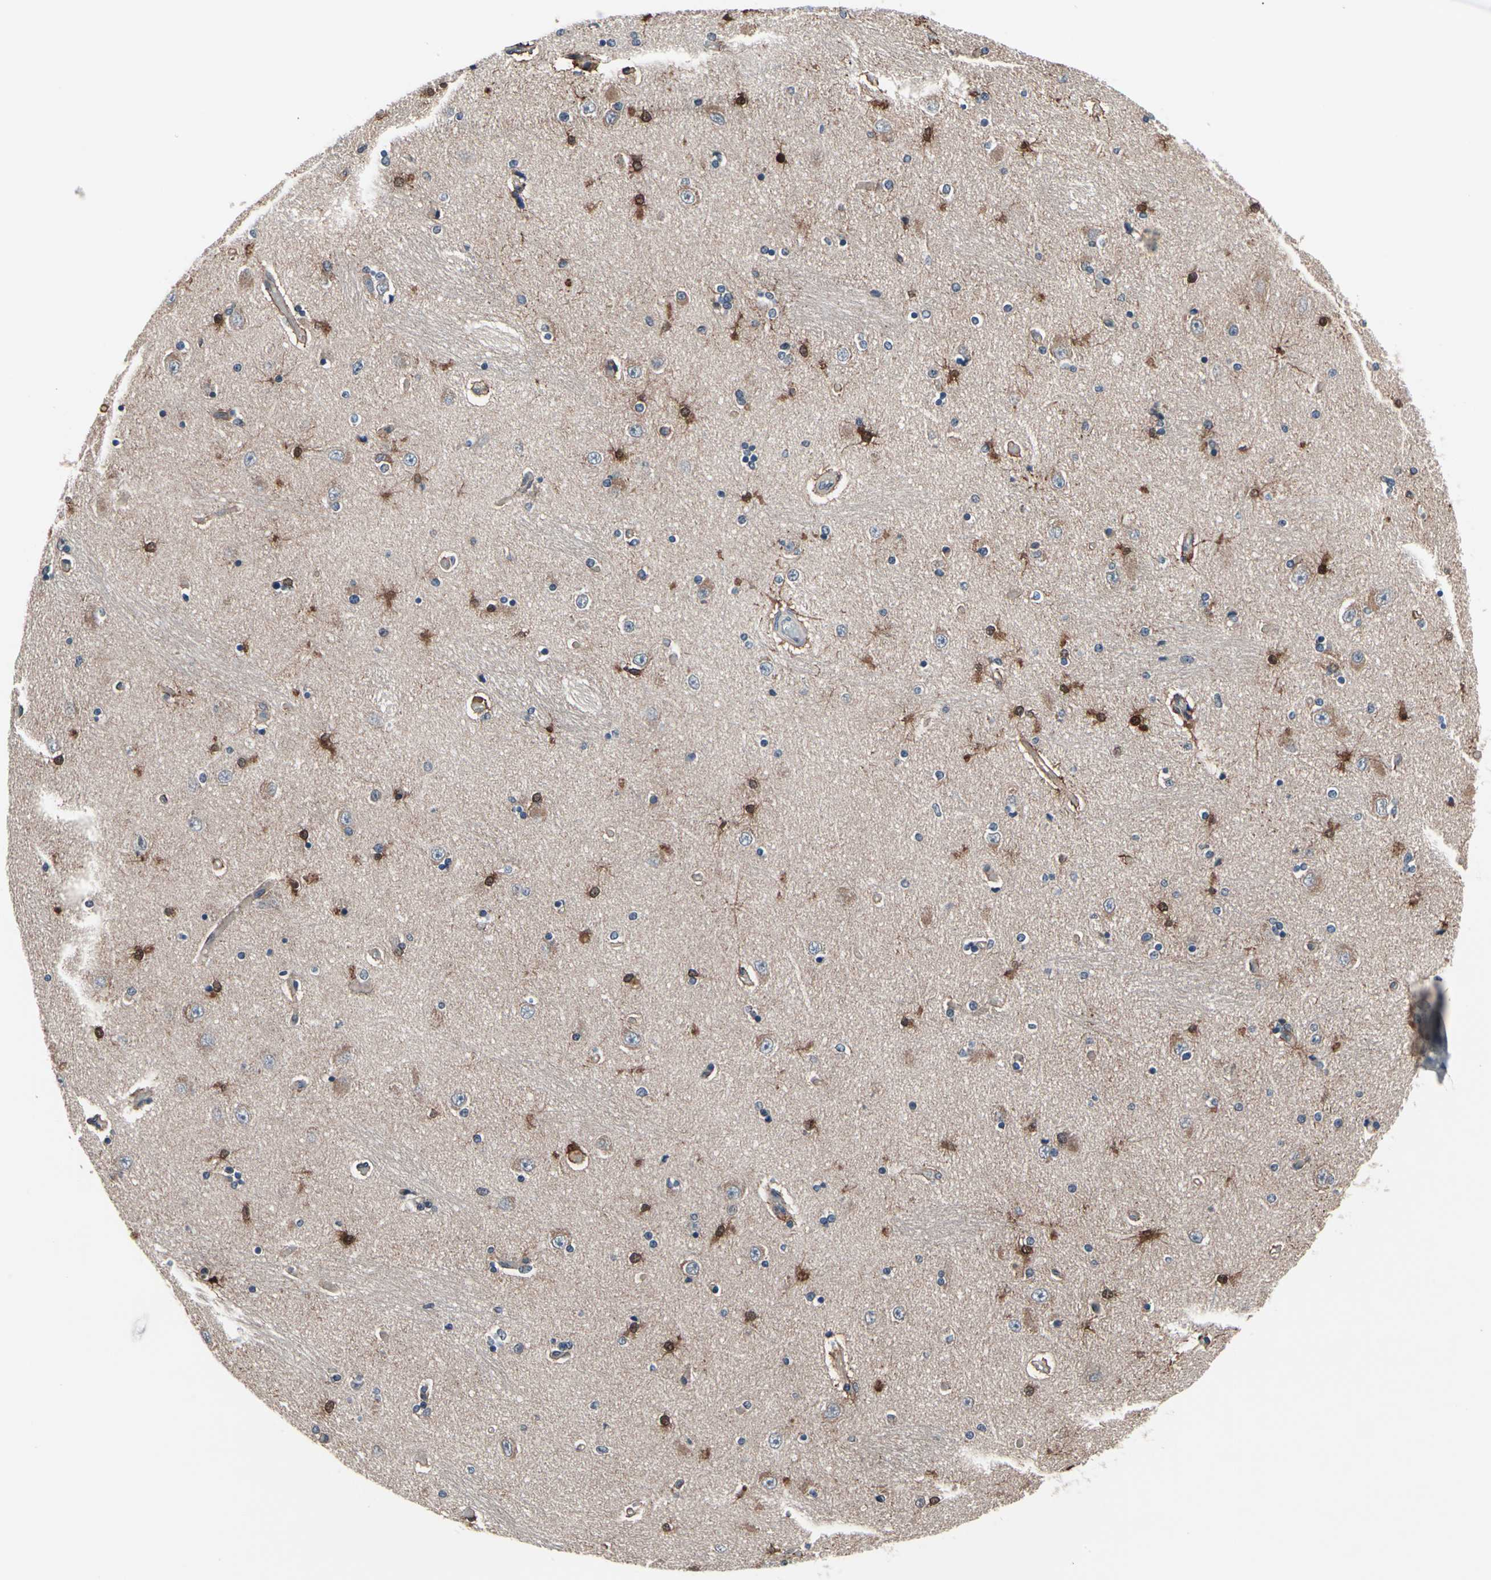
{"staining": {"intensity": "strong", "quantity": "25%-75%", "location": "cytoplasmic/membranous"}, "tissue": "hippocampus", "cell_type": "Glial cells", "image_type": "normal", "snomed": [{"axis": "morphology", "description": "Normal tissue, NOS"}, {"axis": "topography", "description": "Hippocampus"}], "caption": "Immunohistochemical staining of unremarkable hippocampus reveals strong cytoplasmic/membranous protein positivity in about 25%-75% of glial cells.", "gene": "PRDX6", "patient": {"sex": "female", "age": 54}}